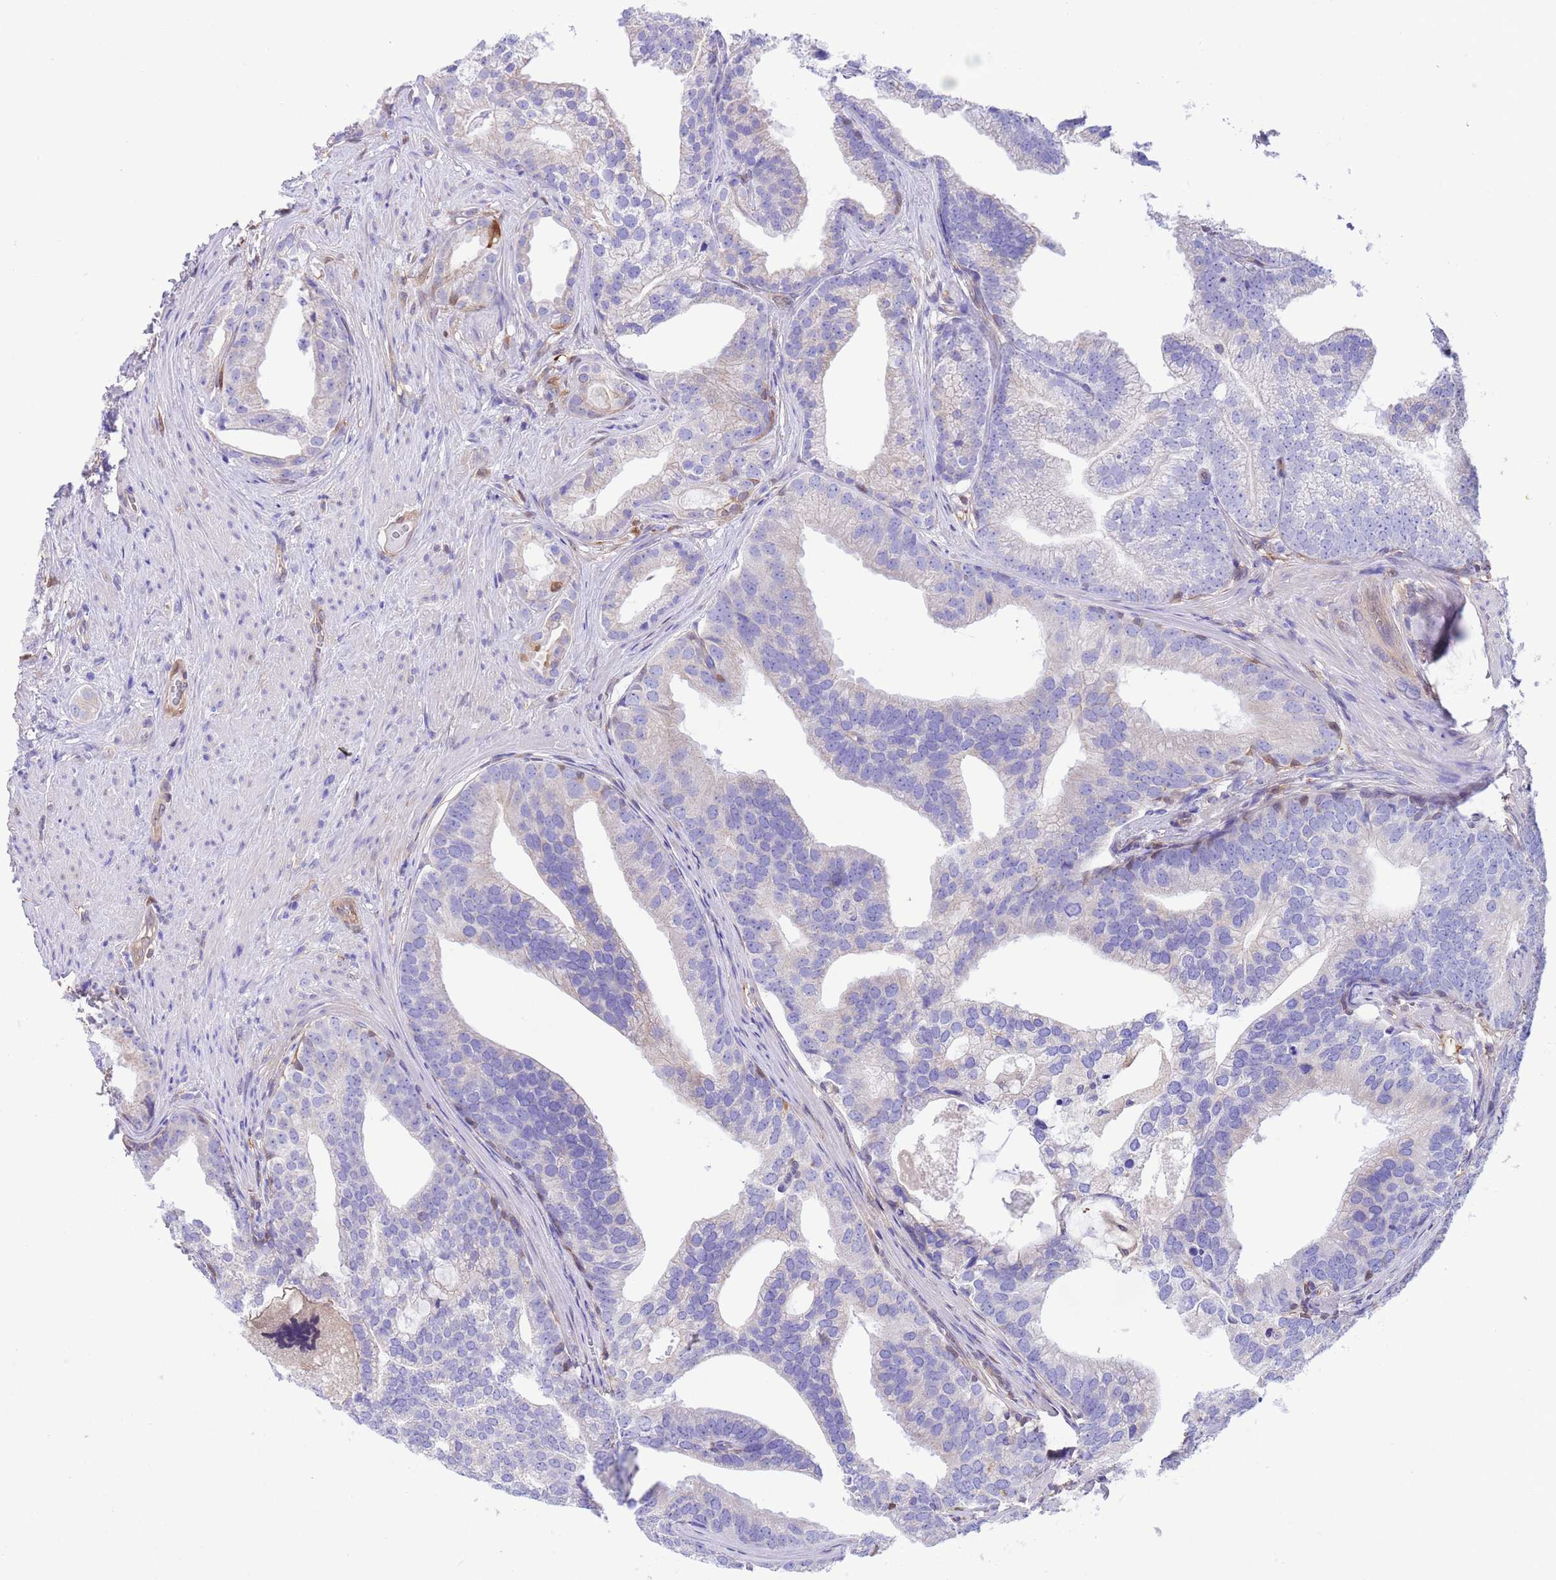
{"staining": {"intensity": "negative", "quantity": "none", "location": "none"}, "tissue": "prostate cancer", "cell_type": "Tumor cells", "image_type": "cancer", "snomed": [{"axis": "morphology", "description": "Adenocarcinoma, Low grade"}, {"axis": "topography", "description": "Prostate"}], "caption": "There is no significant expression in tumor cells of prostate cancer (adenocarcinoma (low-grade)).", "gene": "C6orf47", "patient": {"sex": "male", "age": 71}}